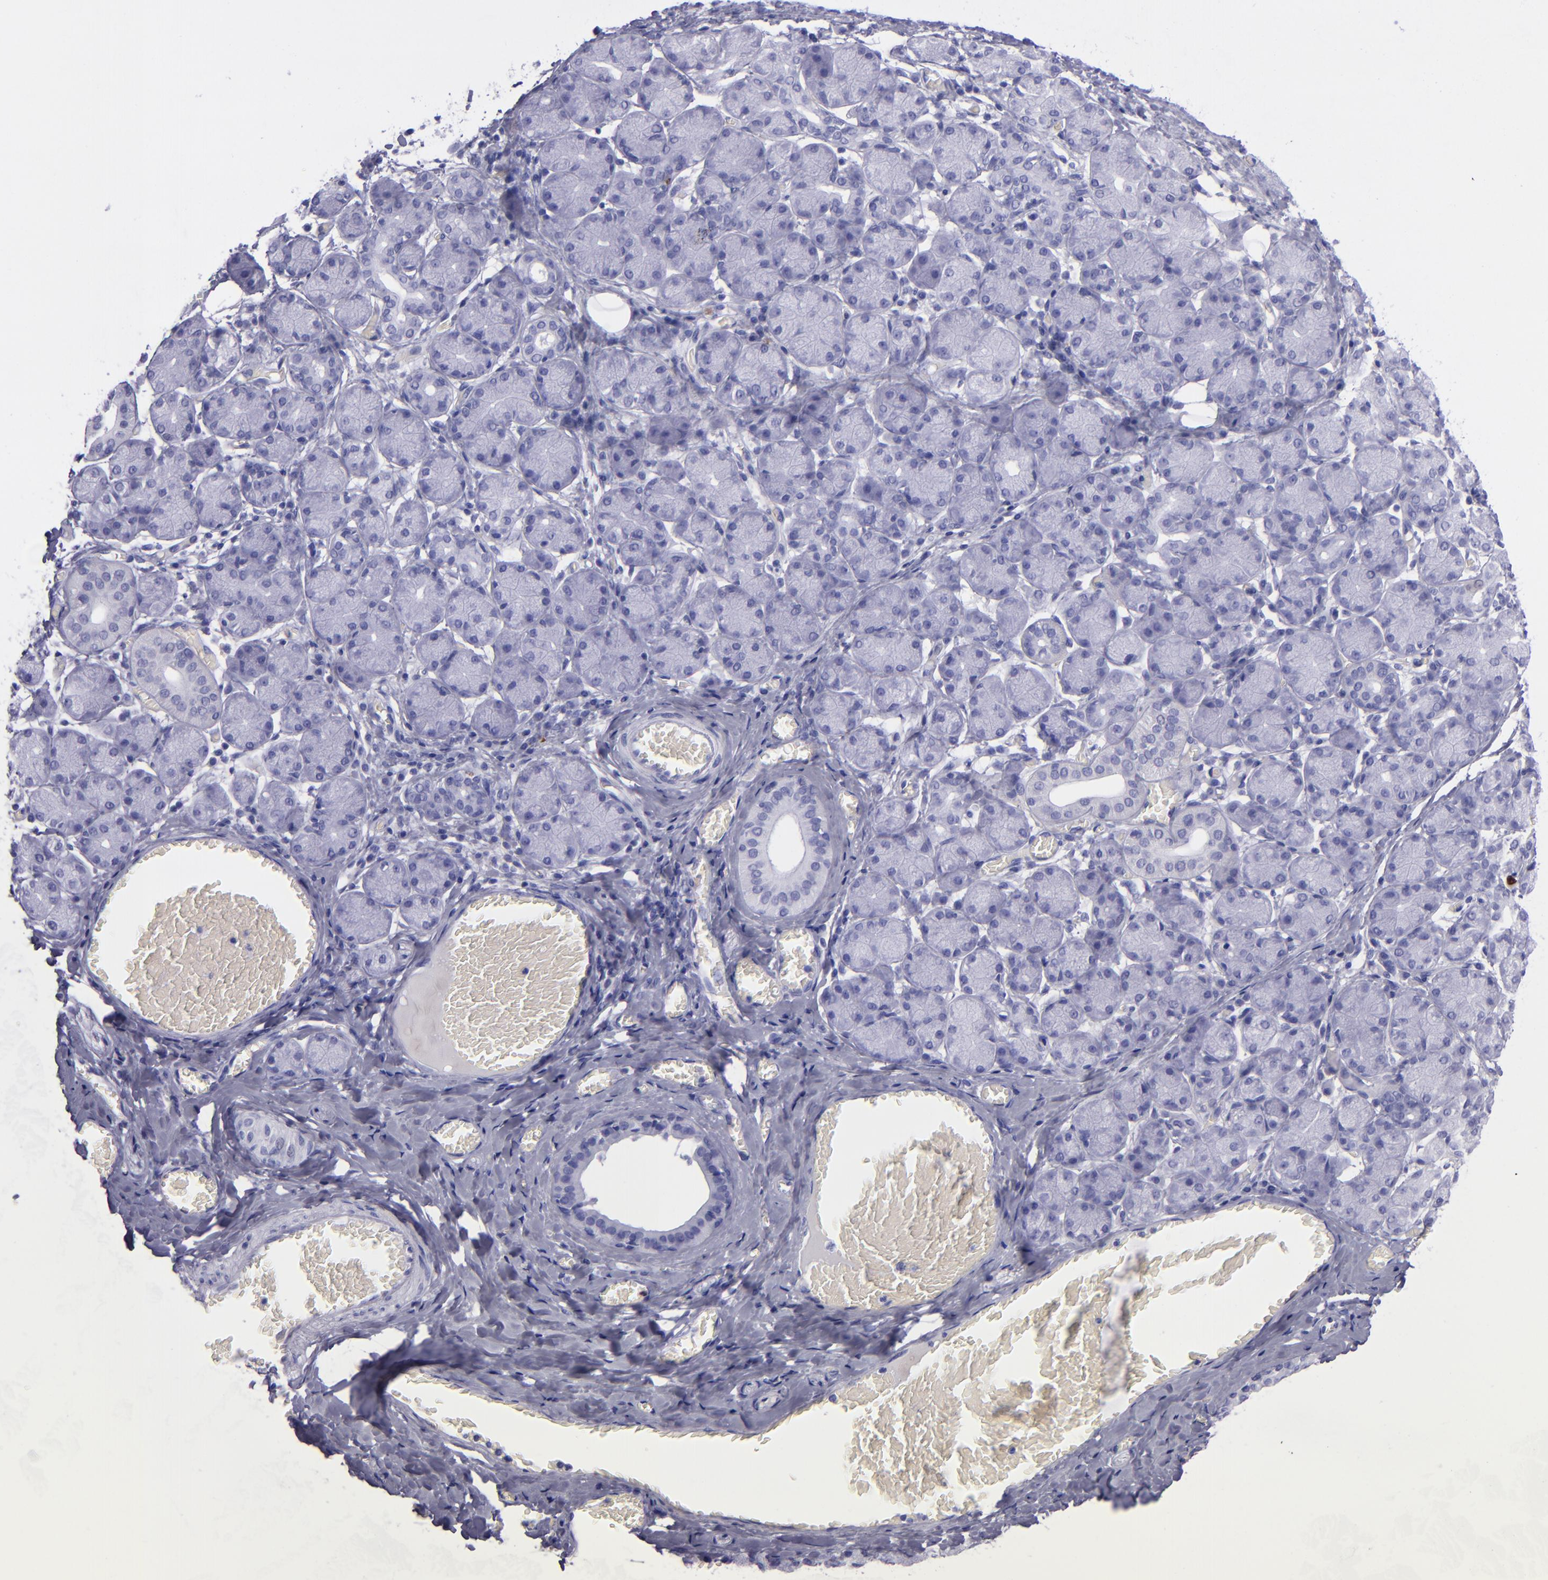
{"staining": {"intensity": "negative", "quantity": "none", "location": "none"}, "tissue": "salivary gland", "cell_type": "Glandular cells", "image_type": "normal", "snomed": [{"axis": "morphology", "description": "Normal tissue, NOS"}, {"axis": "topography", "description": "Salivary gland"}], "caption": "Unremarkable salivary gland was stained to show a protein in brown. There is no significant positivity in glandular cells. Brightfield microscopy of immunohistochemistry stained with DAB (3,3'-diaminobenzidine) (brown) and hematoxylin (blue), captured at high magnification.", "gene": "TOP2A", "patient": {"sex": "female", "age": 24}}